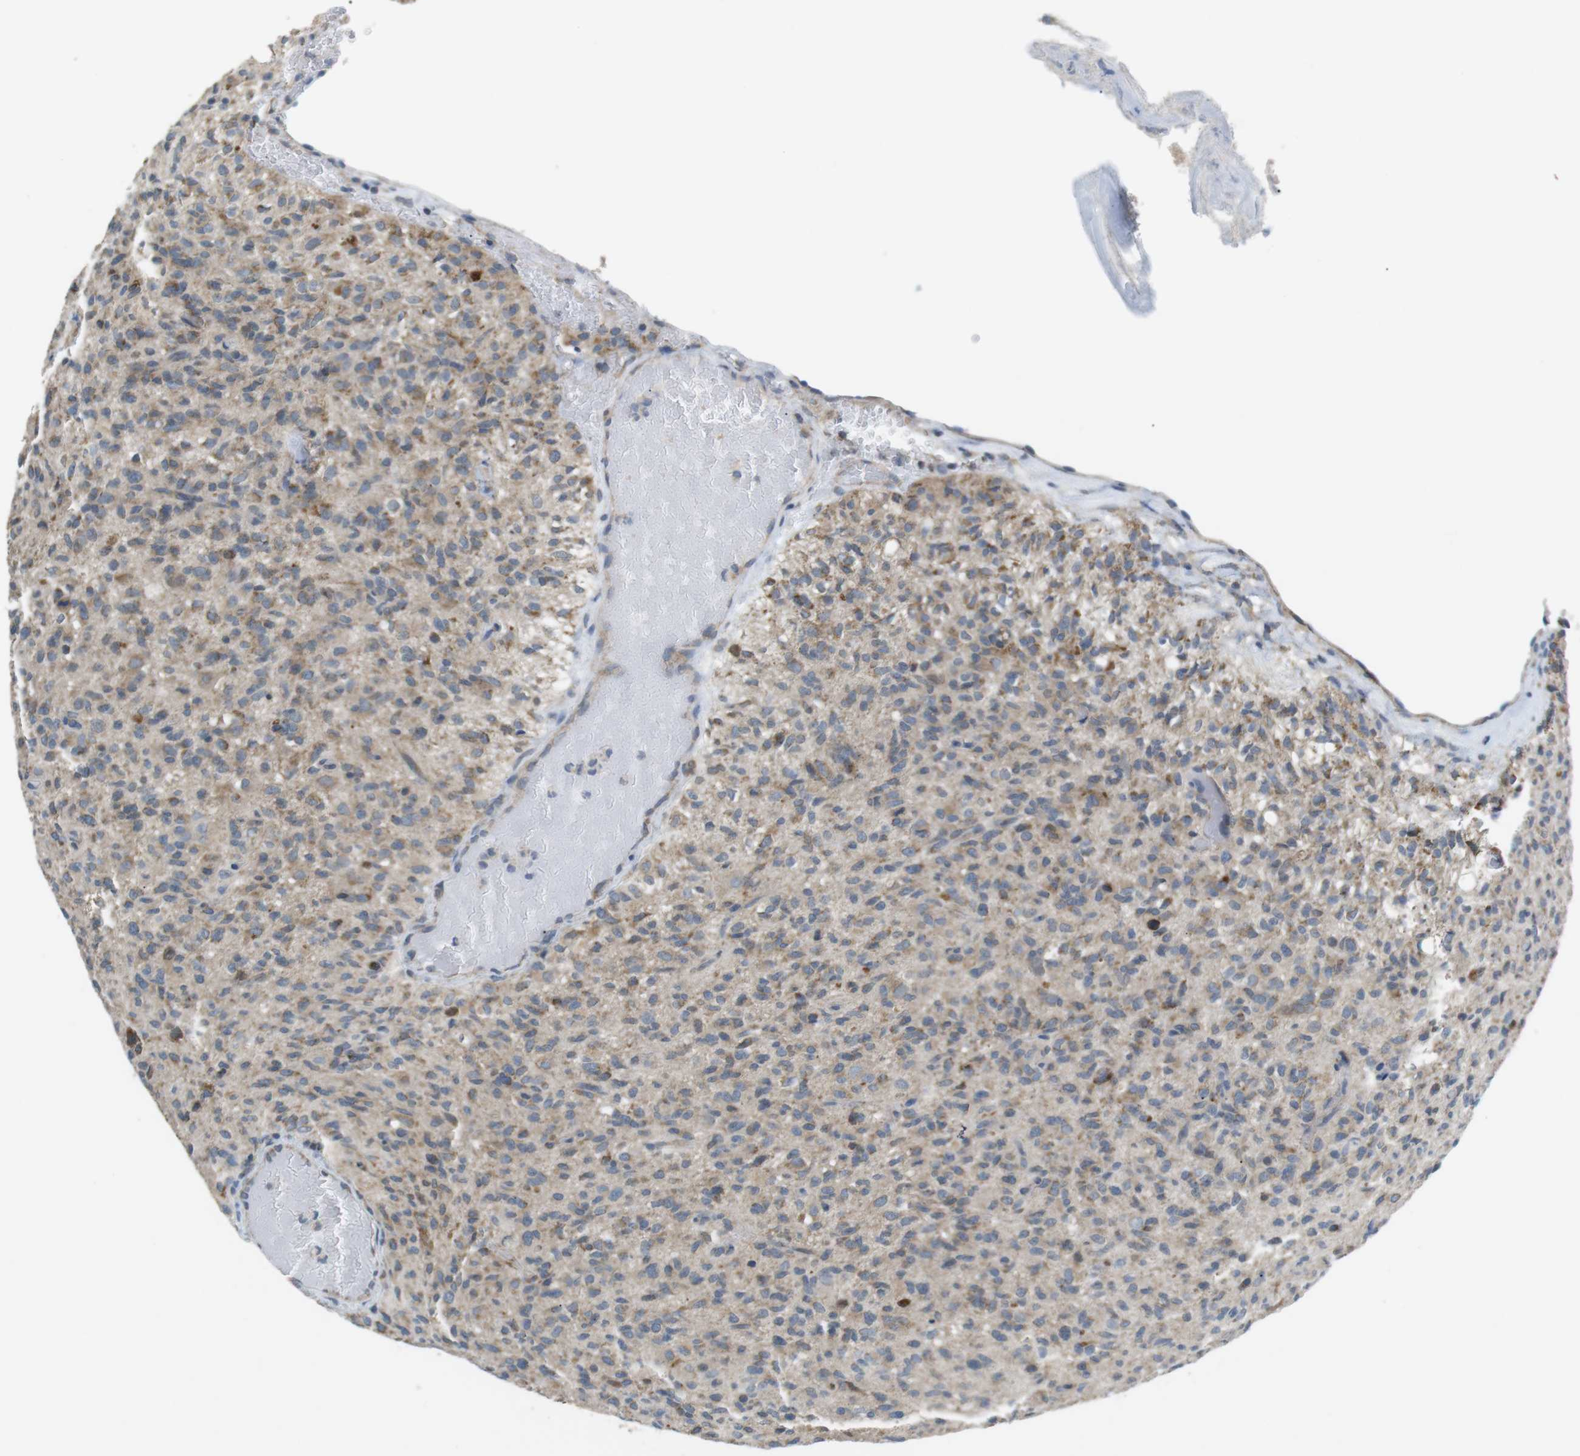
{"staining": {"intensity": "weak", "quantity": ">75%", "location": "cytoplasmic/membranous"}, "tissue": "glioma", "cell_type": "Tumor cells", "image_type": "cancer", "snomed": [{"axis": "morphology", "description": "Glioma, malignant, High grade"}, {"axis": "topography", "description": "Brain"}], "caption": "There is low levels of weak cytoplasmic/membranous expression in tumor cells of glioma, as demonstrated by immunohistochemical staining (brown color).", "gene": "BACE1", "patient": {"sex": "male", "age": 71}}